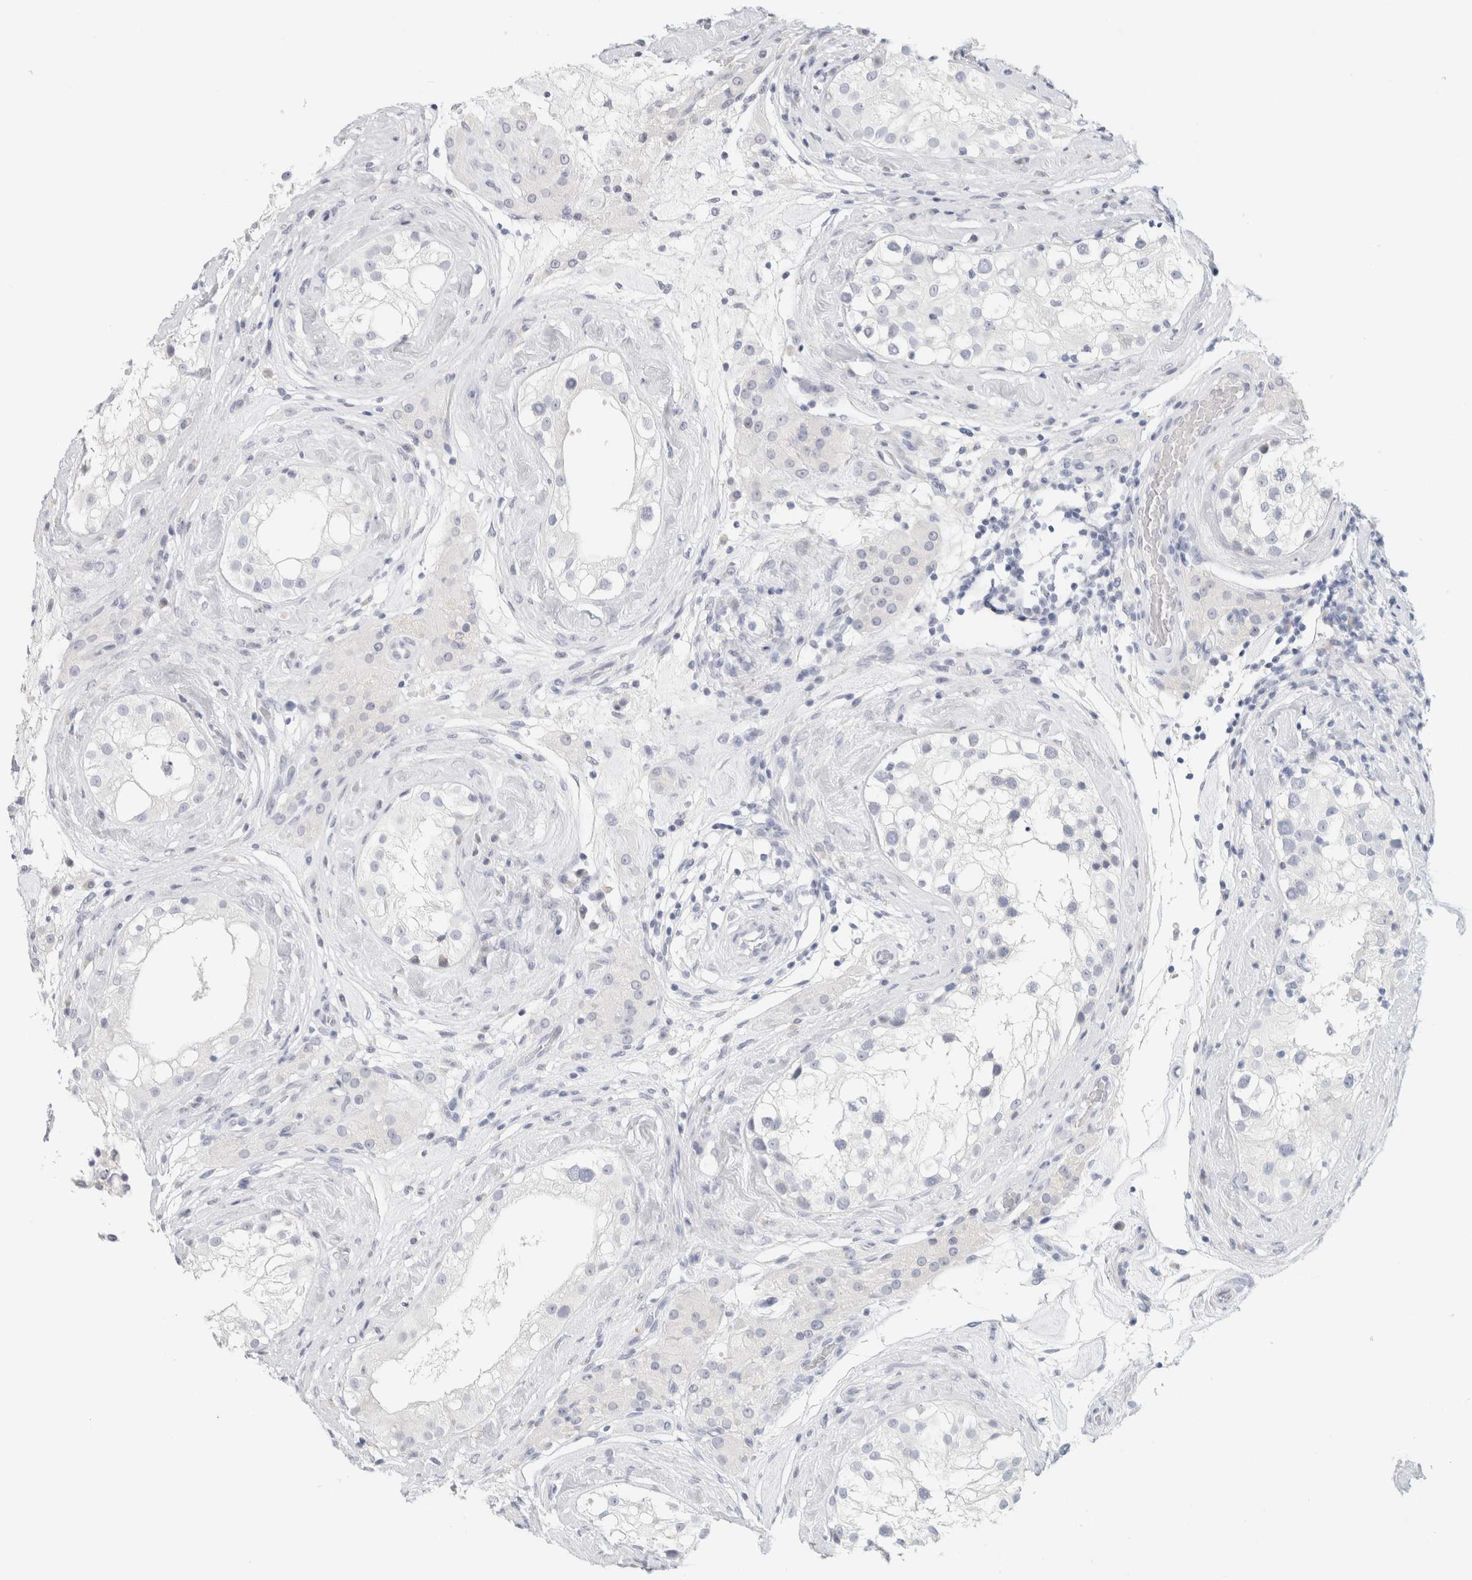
{"staining": {"intensity": "negative", "quantity": "none", "location": "none"}, "tissue": "testis", "cell_type": "Cells in seminiferous ducts", "image_type": "normal", "snomed": [{"axis": "morphology", "description": "Normal tissue, NOS"}, {"axis": "topography", "description": "Testis"}], "caption": "The photomicrograph exhibits no staining of cells in seminiferous ducts in normal testis.", "gene": "NEFM", "patient": {"sex": "male", "age": 46}}